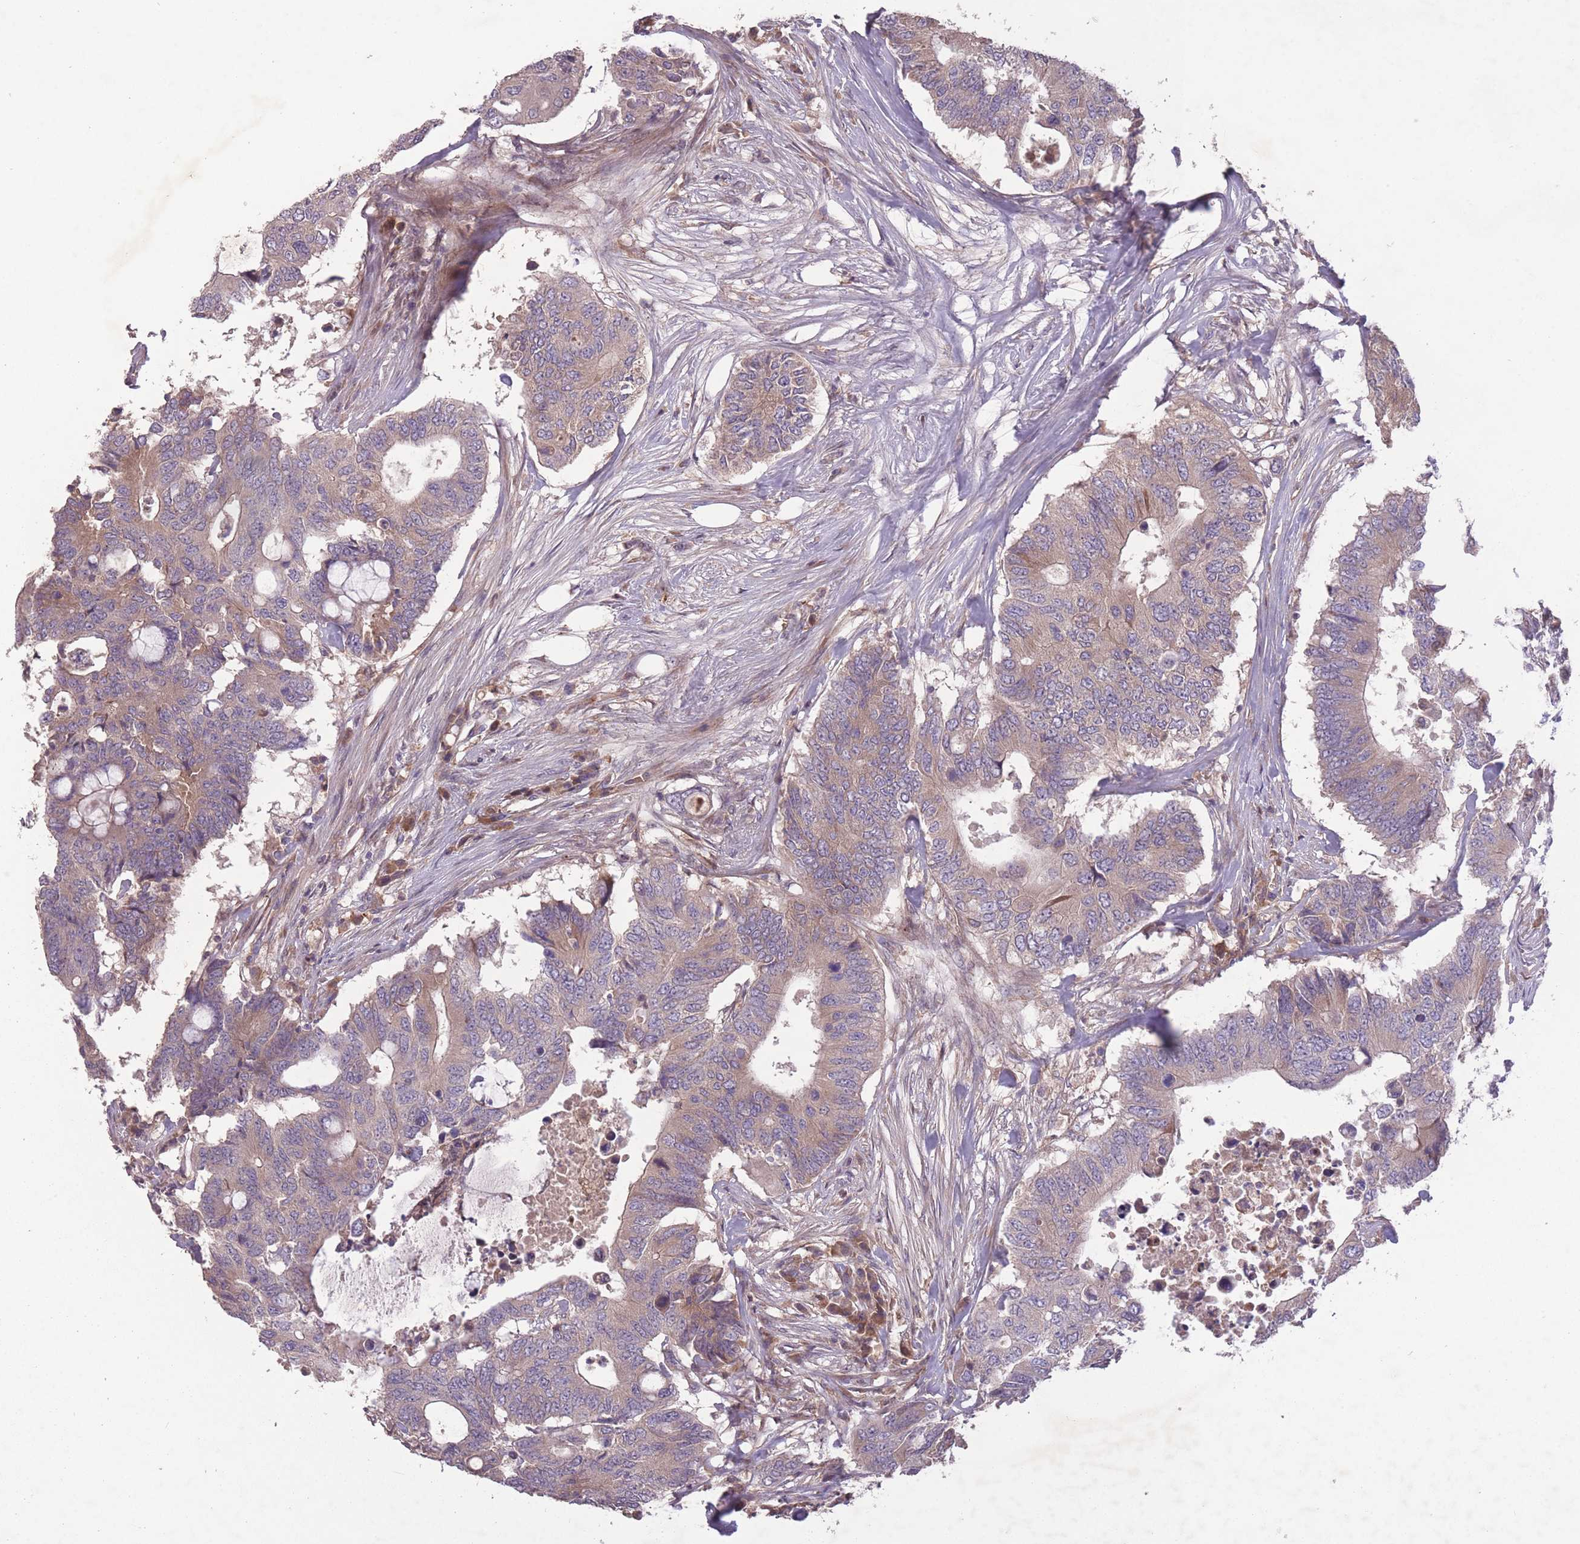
{"staining": {"intensity": "weak", "quantity": "25%-75%", "location": "cytoplasmic/membranous"}, "tissue": "colorectal cancer", "cell_type": "Tumor cells", "image_type": "cancer", "snomed": [{"axis": "morphology", "description": "Adenocarcinoma, NOS"}, {"axis": "topography", "description": "Colon"}], "caption": "Tumor cells demonstrate weak cytoplasmic/membranous positivity in approximately 25%-75% of cells in colorectal adenocarcinoma. (DAB IHC, brown staining for protein, blue staining for nuclei).", "gene": "OR2V2", "patient": {"sex": "male", "age": 71}}